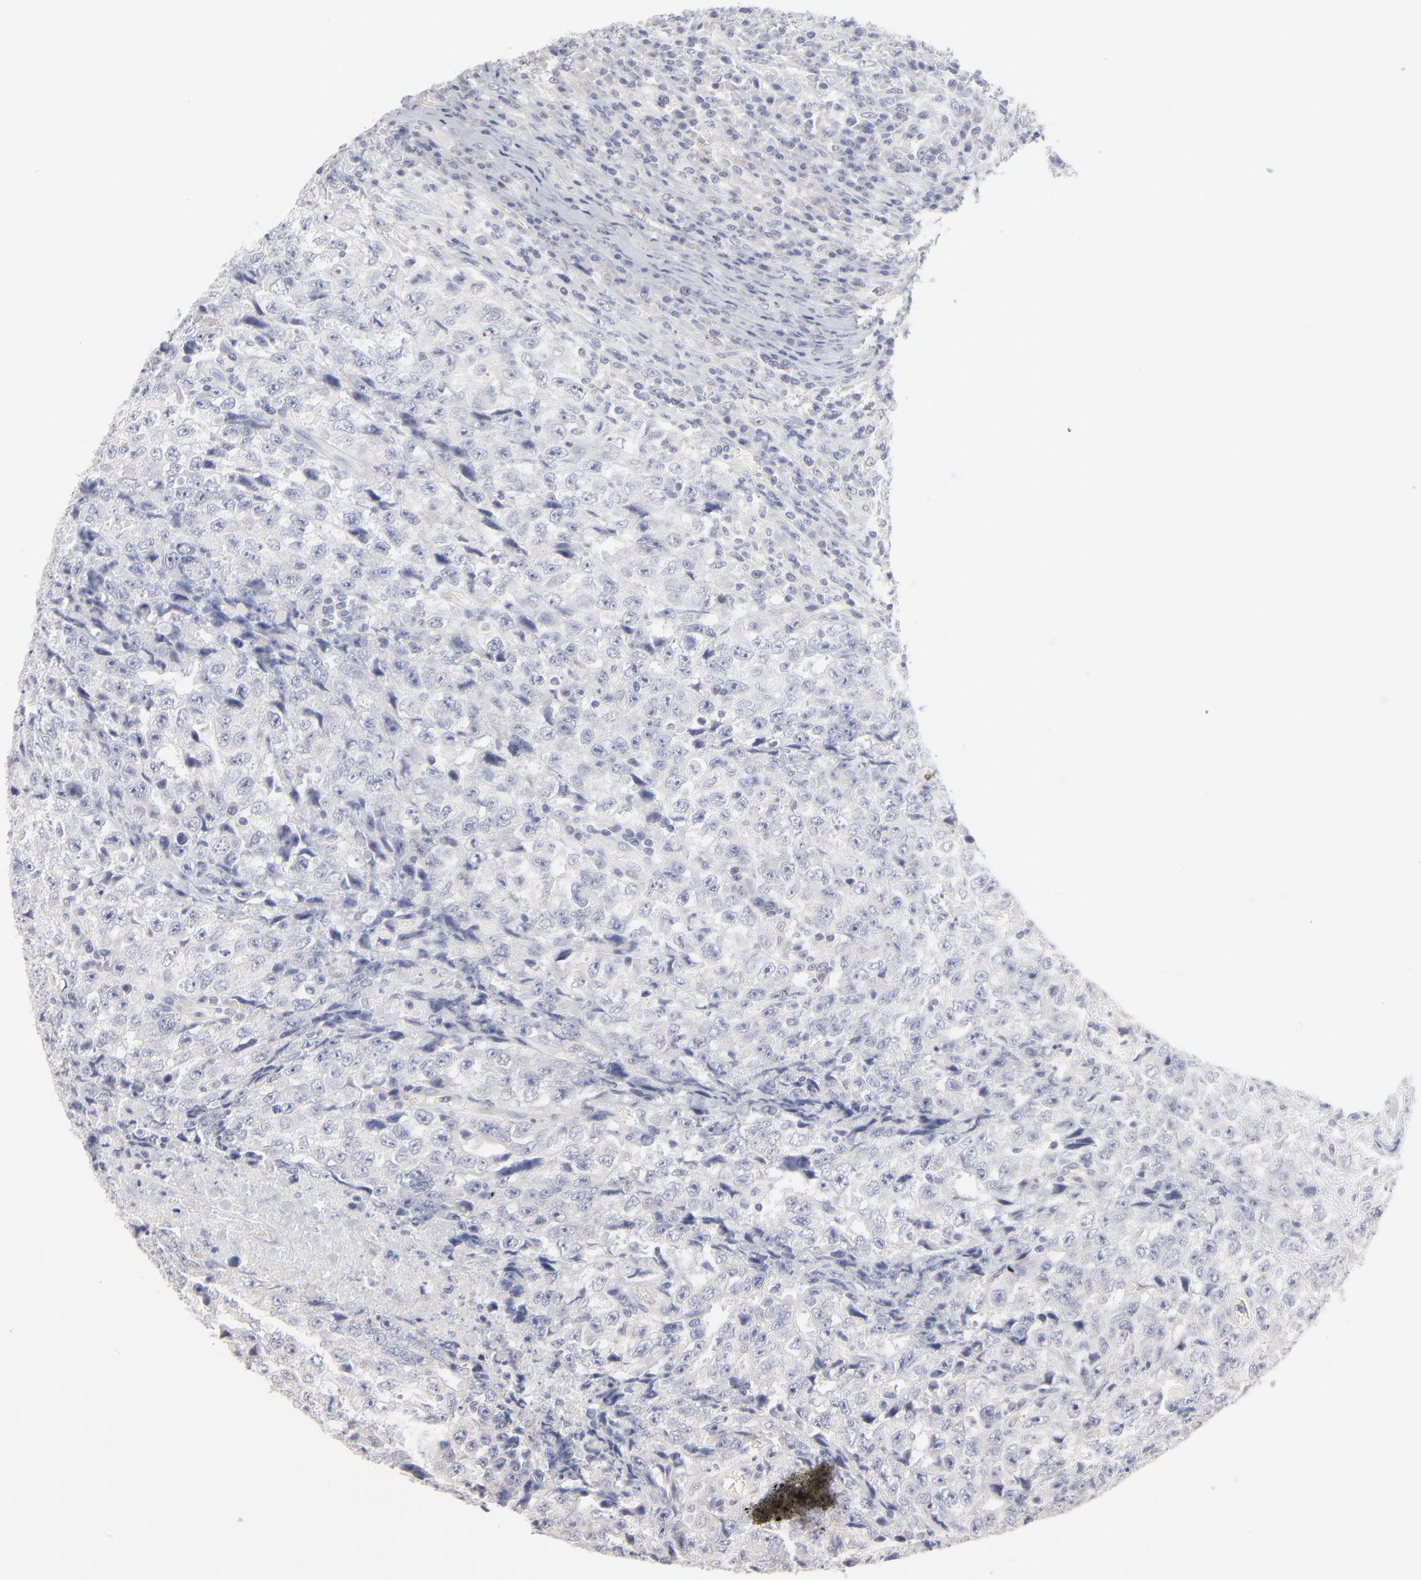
{"staining": {"intensity": "negative", "quantity": "none", "location": "none"}, "tissue": "testis cancer", "cell_type": "Tumor cells", "image_type": "cancer", "snomed": [{"axis": "morphology", "description": "Necrosis, NOS"}, {"axis": "morphology", "description": "Carcinoma, Embryonal, NOS"}, {"axis": "topography", "description": "Testis"}], "caption": "IHC of embryonal carcinoma (testis) reveals no staining in tumor cells. (DAB immunohistochemistry (IHC), high magnification).", "gene": "RBM3", "patient": {"sex": "male", "age": 19}}